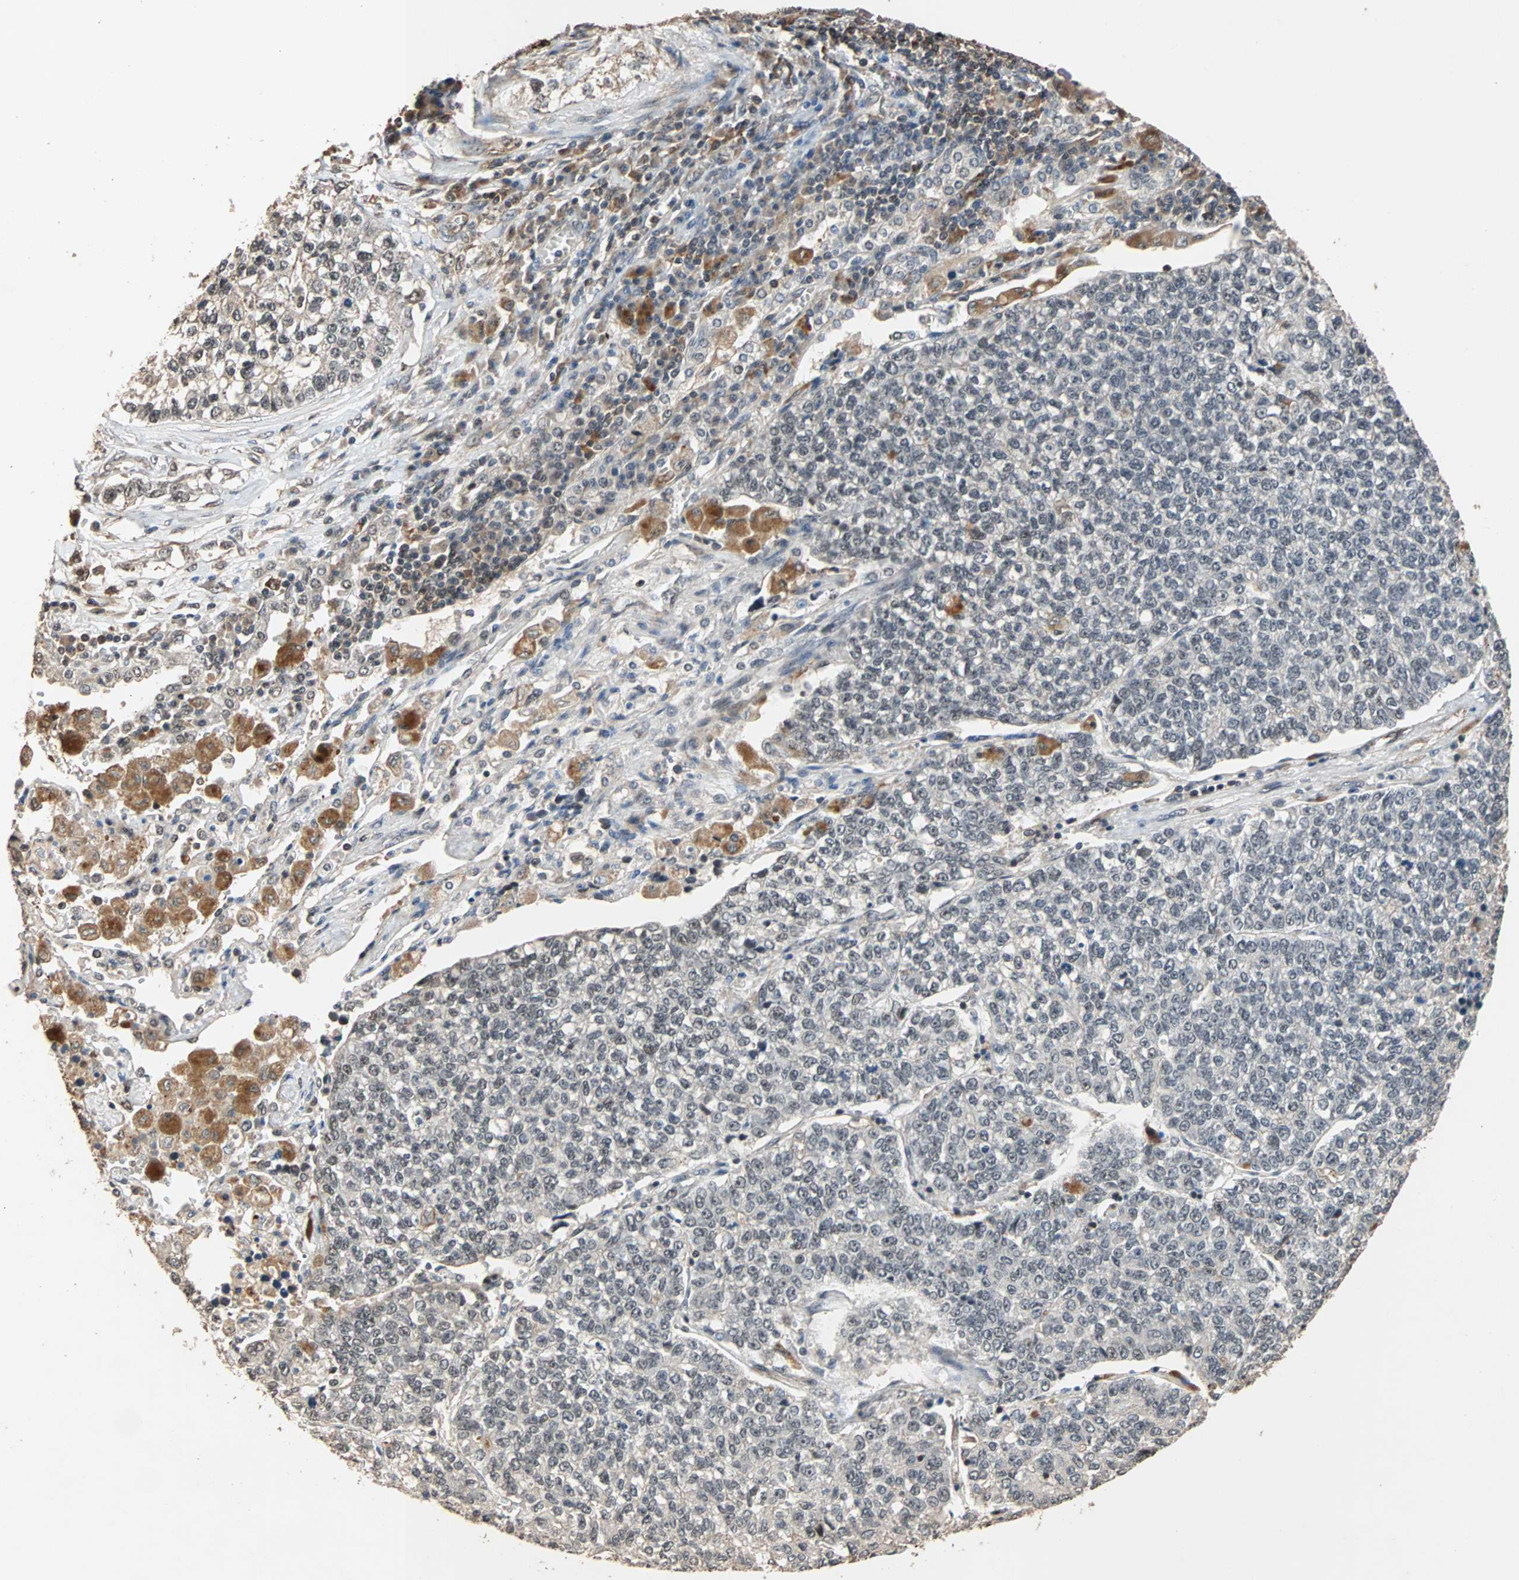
{"staining": {"intensity": "weak", "quantity": "<25%", "location": "cytoplasmic/membranous"}, "tissue": "lung cancer", "cell_type": "Tumor cells", "image_type": "cancer", "snomed": [{"axis": "morphology", "description": "Adenocarcinoma, NOS"}, {"axis": "topography", "description": "Lung"}], "caption": "The immunohistochemistry (IHC) histopathology image has no significant positivity in tumor cells of lung cancer tissue.", "gene": "CDC5L", "patient": {"sex": "male", "age": 49}}